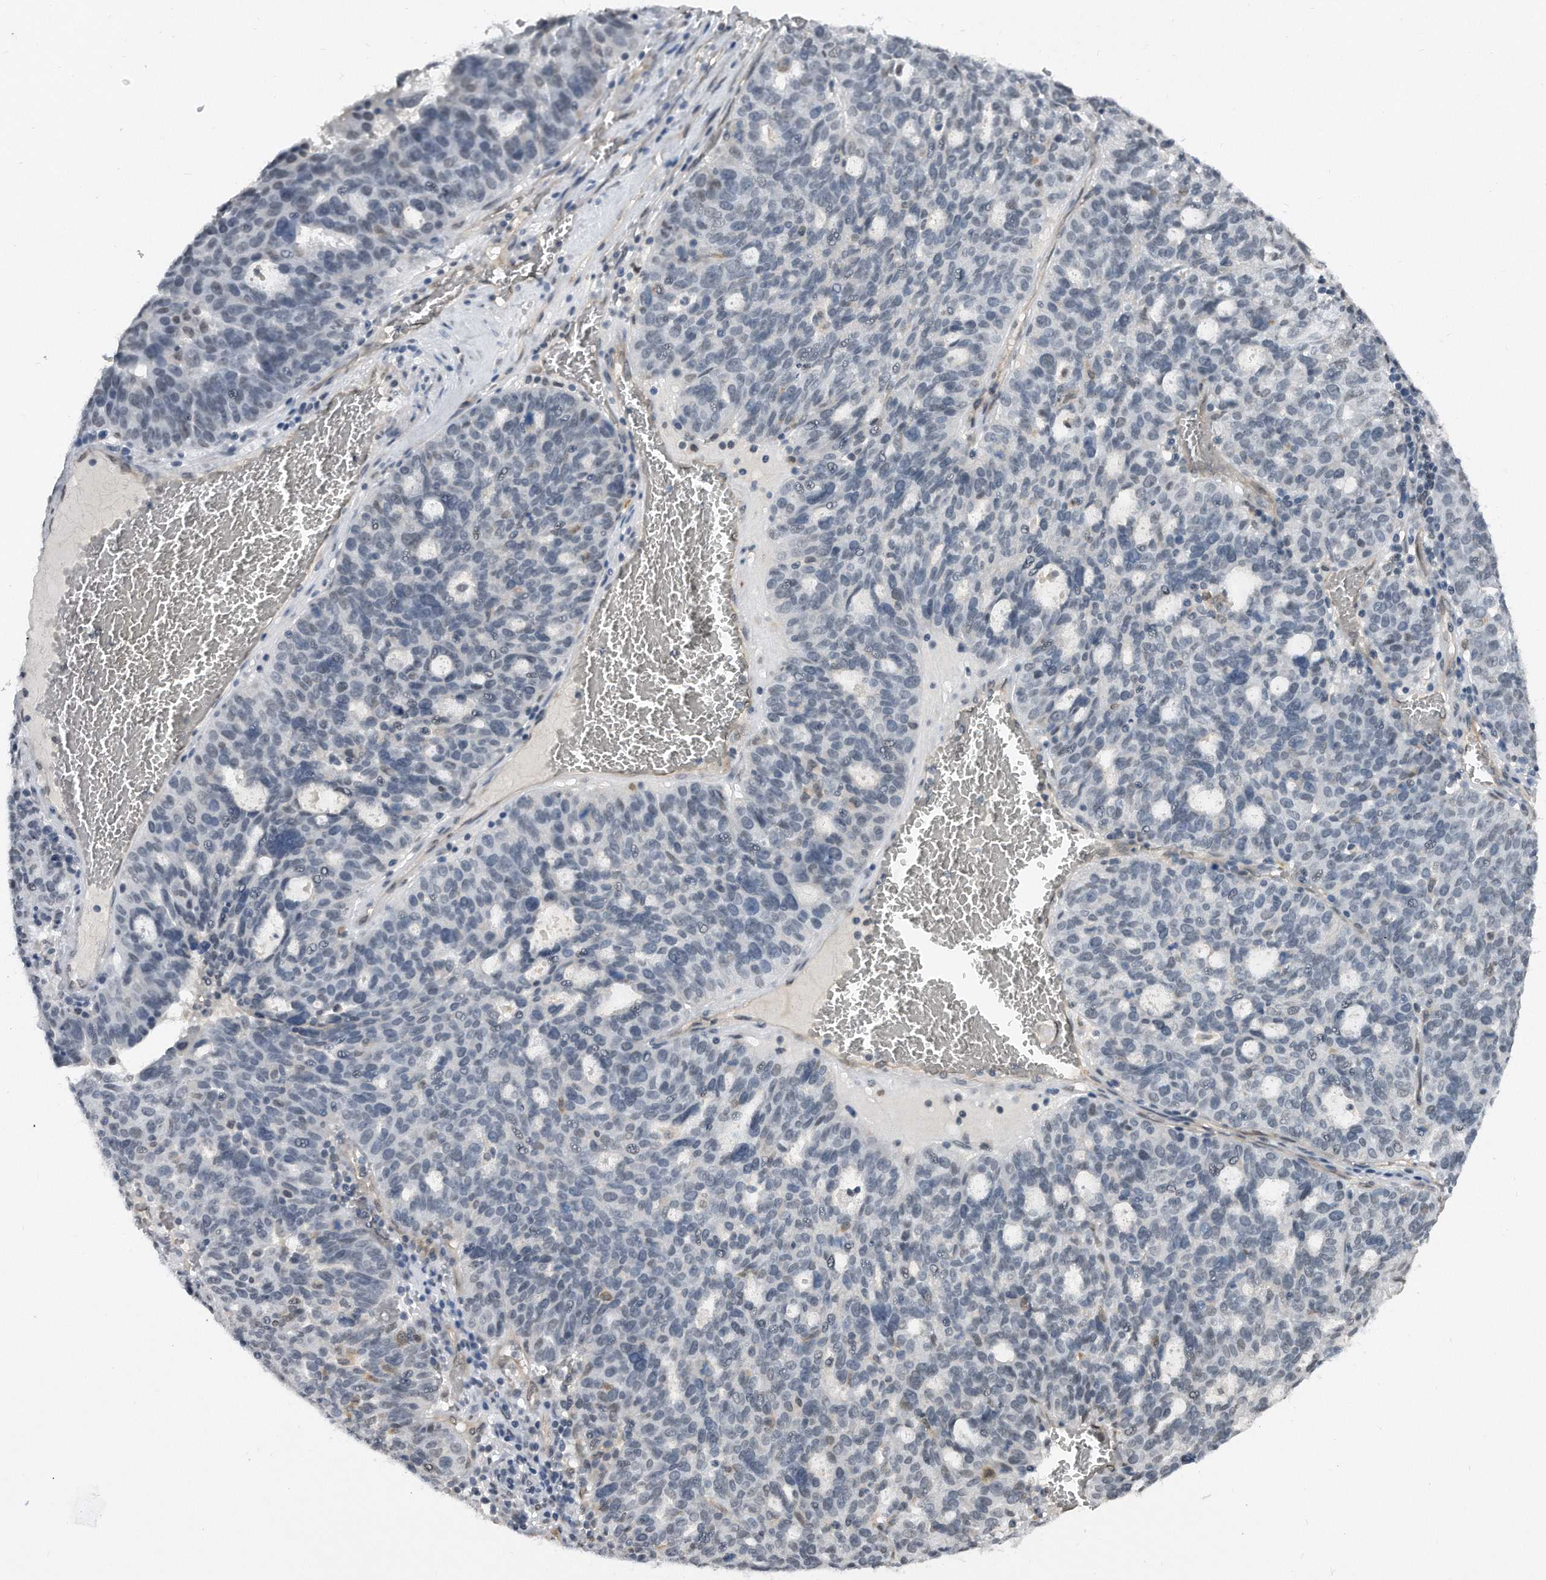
{"staining": {"intensity": "negative", "quantity": "none", "location": "none"}, "tissue": "ovarian cancer", "cell_type": "Tumor cells", "image_type": "cancer", "snomed": [{"axis": "morphology", "description": "Cystadenocarcinoma, serous, NOS"}, {"axis": "topography", "description": "Ovary"}], "caption": "Tumor cells are negative for brown protein staining in ovarian cancer.", "gene": "TP53INP1", "patient": {"sex": "female", "age": 59}}